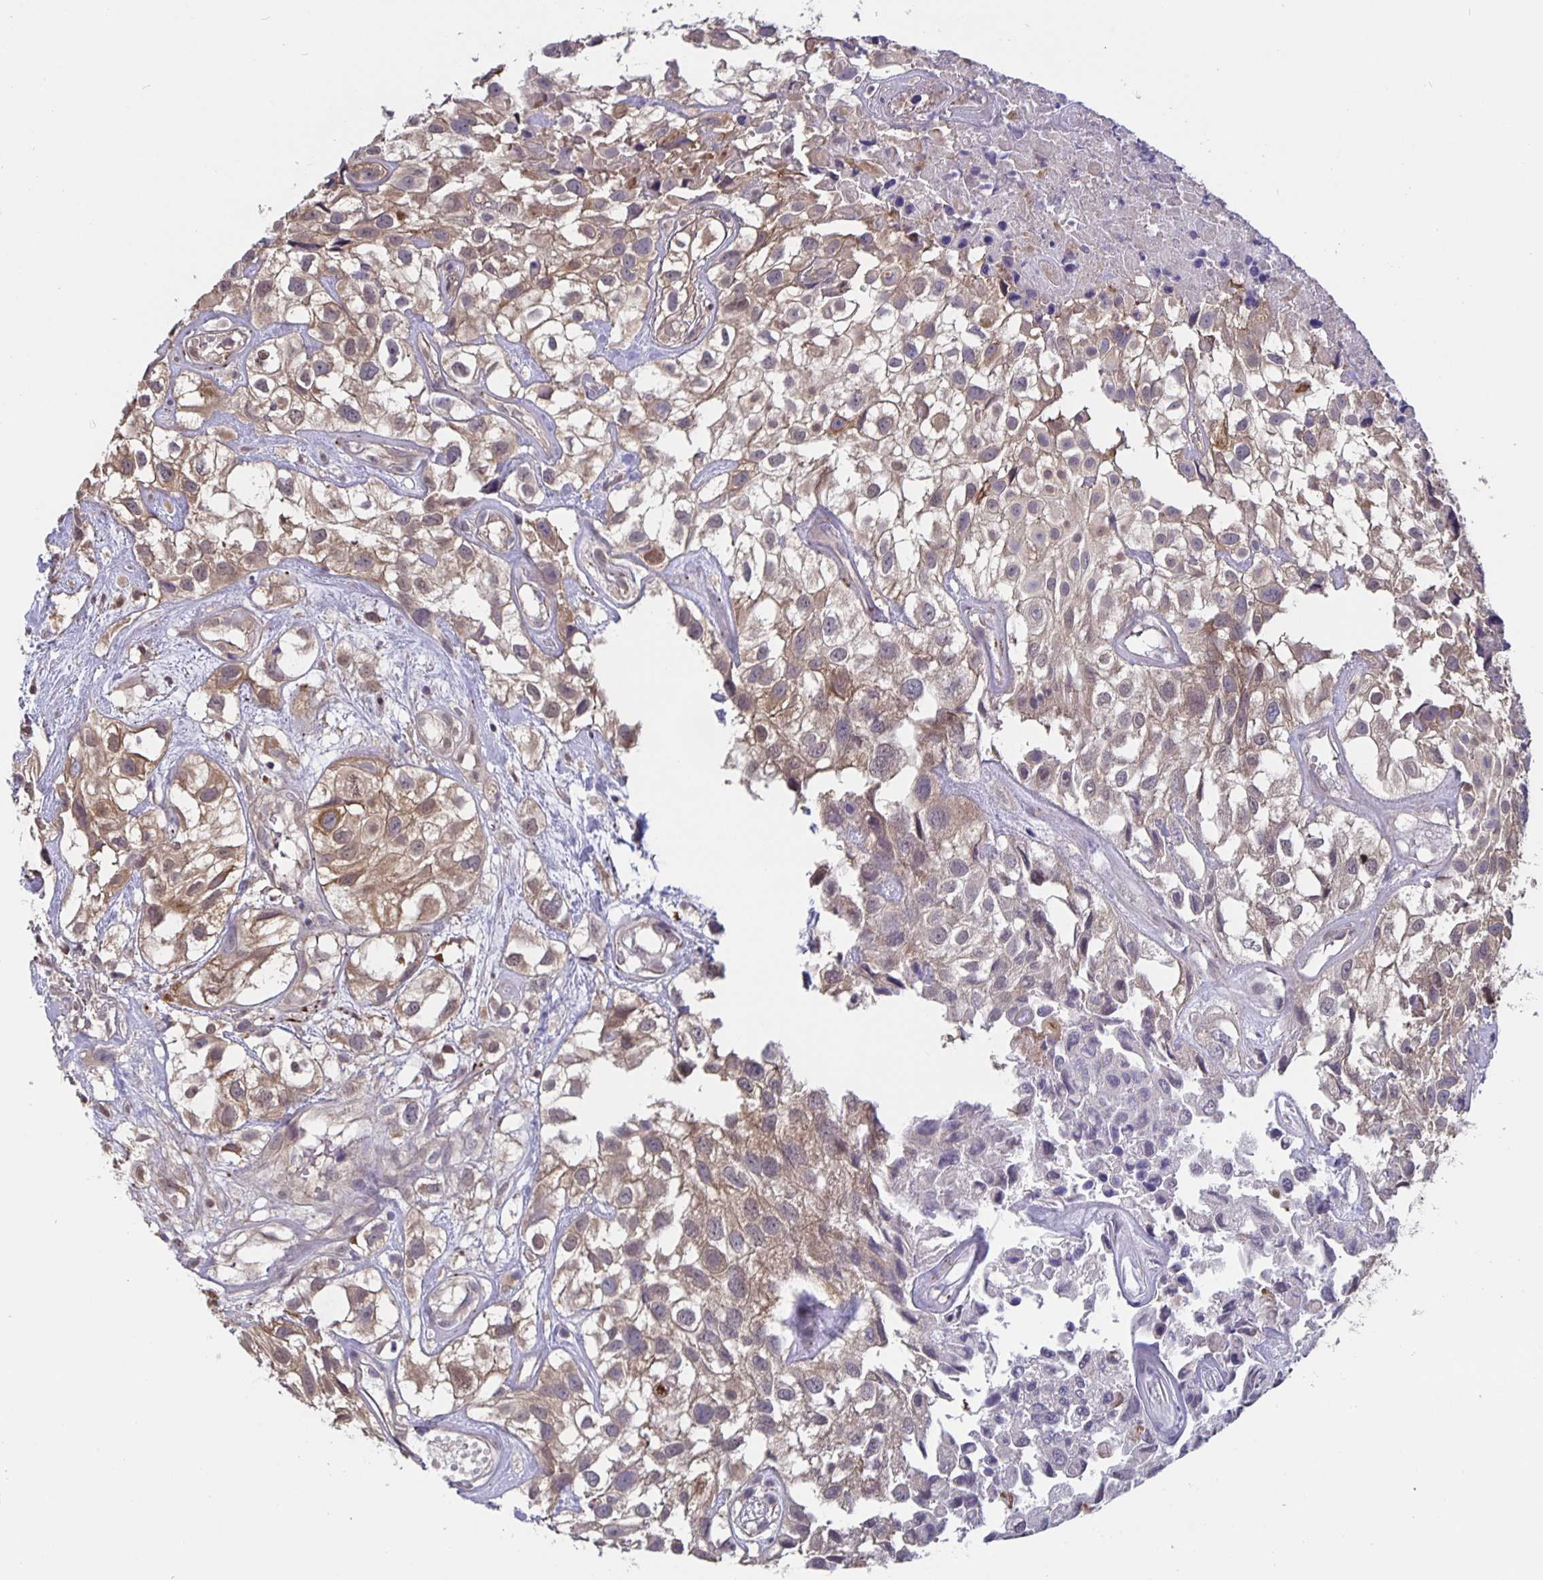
{"staining": {"intensity": "weak", "quantity": ">75%", "location": "cytoplasmic/membranous"}, "tissue": "urothelial cancer", "cell_type": "Tumor cells", "image_type": "cancer", "snomed": [{"axis": "morphology", "description": "Urothelial carcinoma, High grade"}, {"axis": "topography", "description": "Urinary bladder"}], "caption": "Immunohistochemical staining of urothelial carcinoma (high-grade) demonstrates weak cytoplasmic/membranous protein expression in about >75% of tumor cells. The staining was performed using DAB, with brown indicating positive protein expression. Nuclei are stained blue with hematoxylin.", "gene": "FEM1C", "patient": {"sex": "male", "age": 56}}